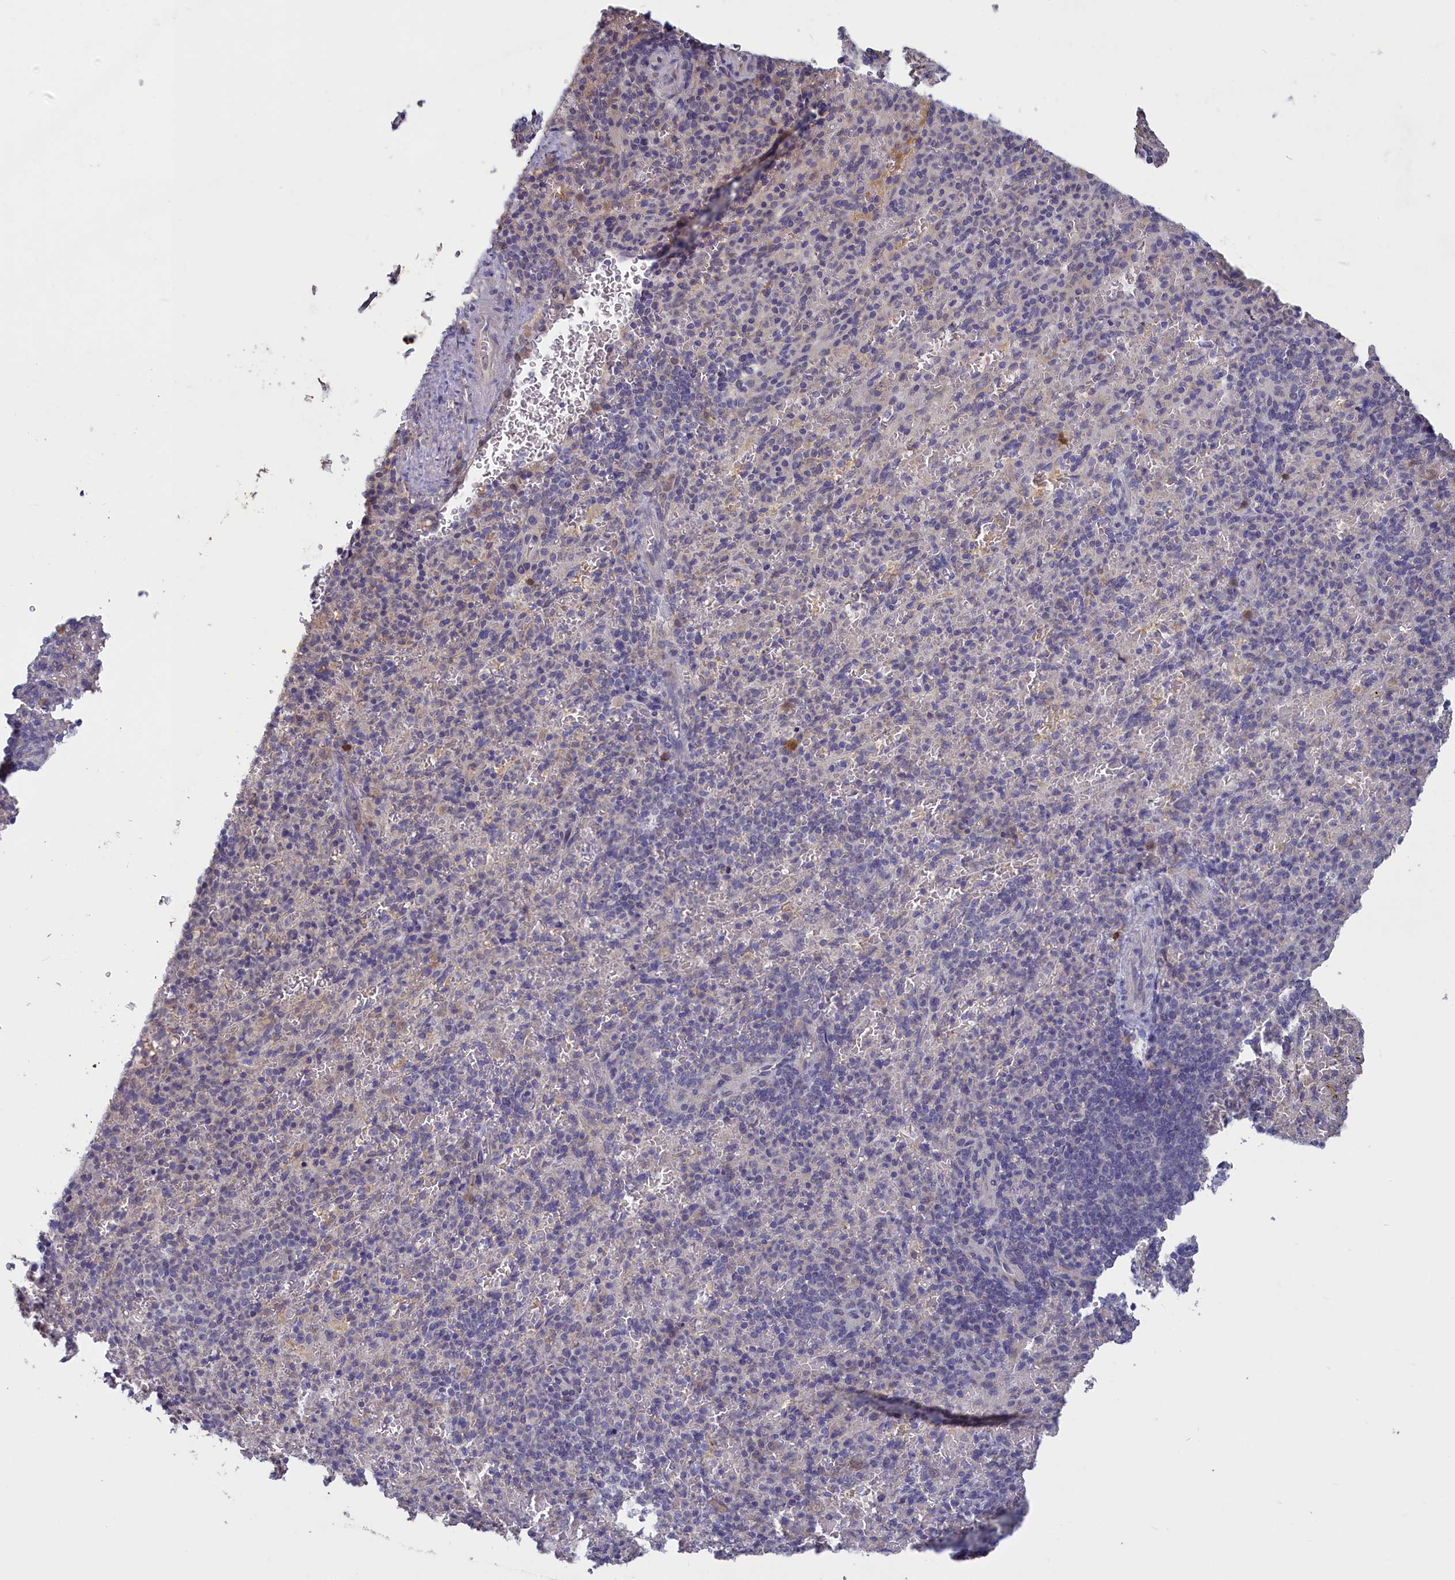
{"staining": {"intensity": "negative", "quantity": "none", "location": "none"}, "tissue": "spleen", "cell_type": "Cells in red pulp", "image_type": "normal", "snomed": [{"axis": "morphology", "description": "Normal tissue, NOS"}, {"axis": "topography", "description": "Spleen"}], "caption": "DAB (3,3'-diaminobenzidine) immunohistochemical staining of unremarkable spleen demonstrates no significant expression in cells in red pulp.", "gene": "UCHL3", "patient": {"sex": "female", "age": 74}}